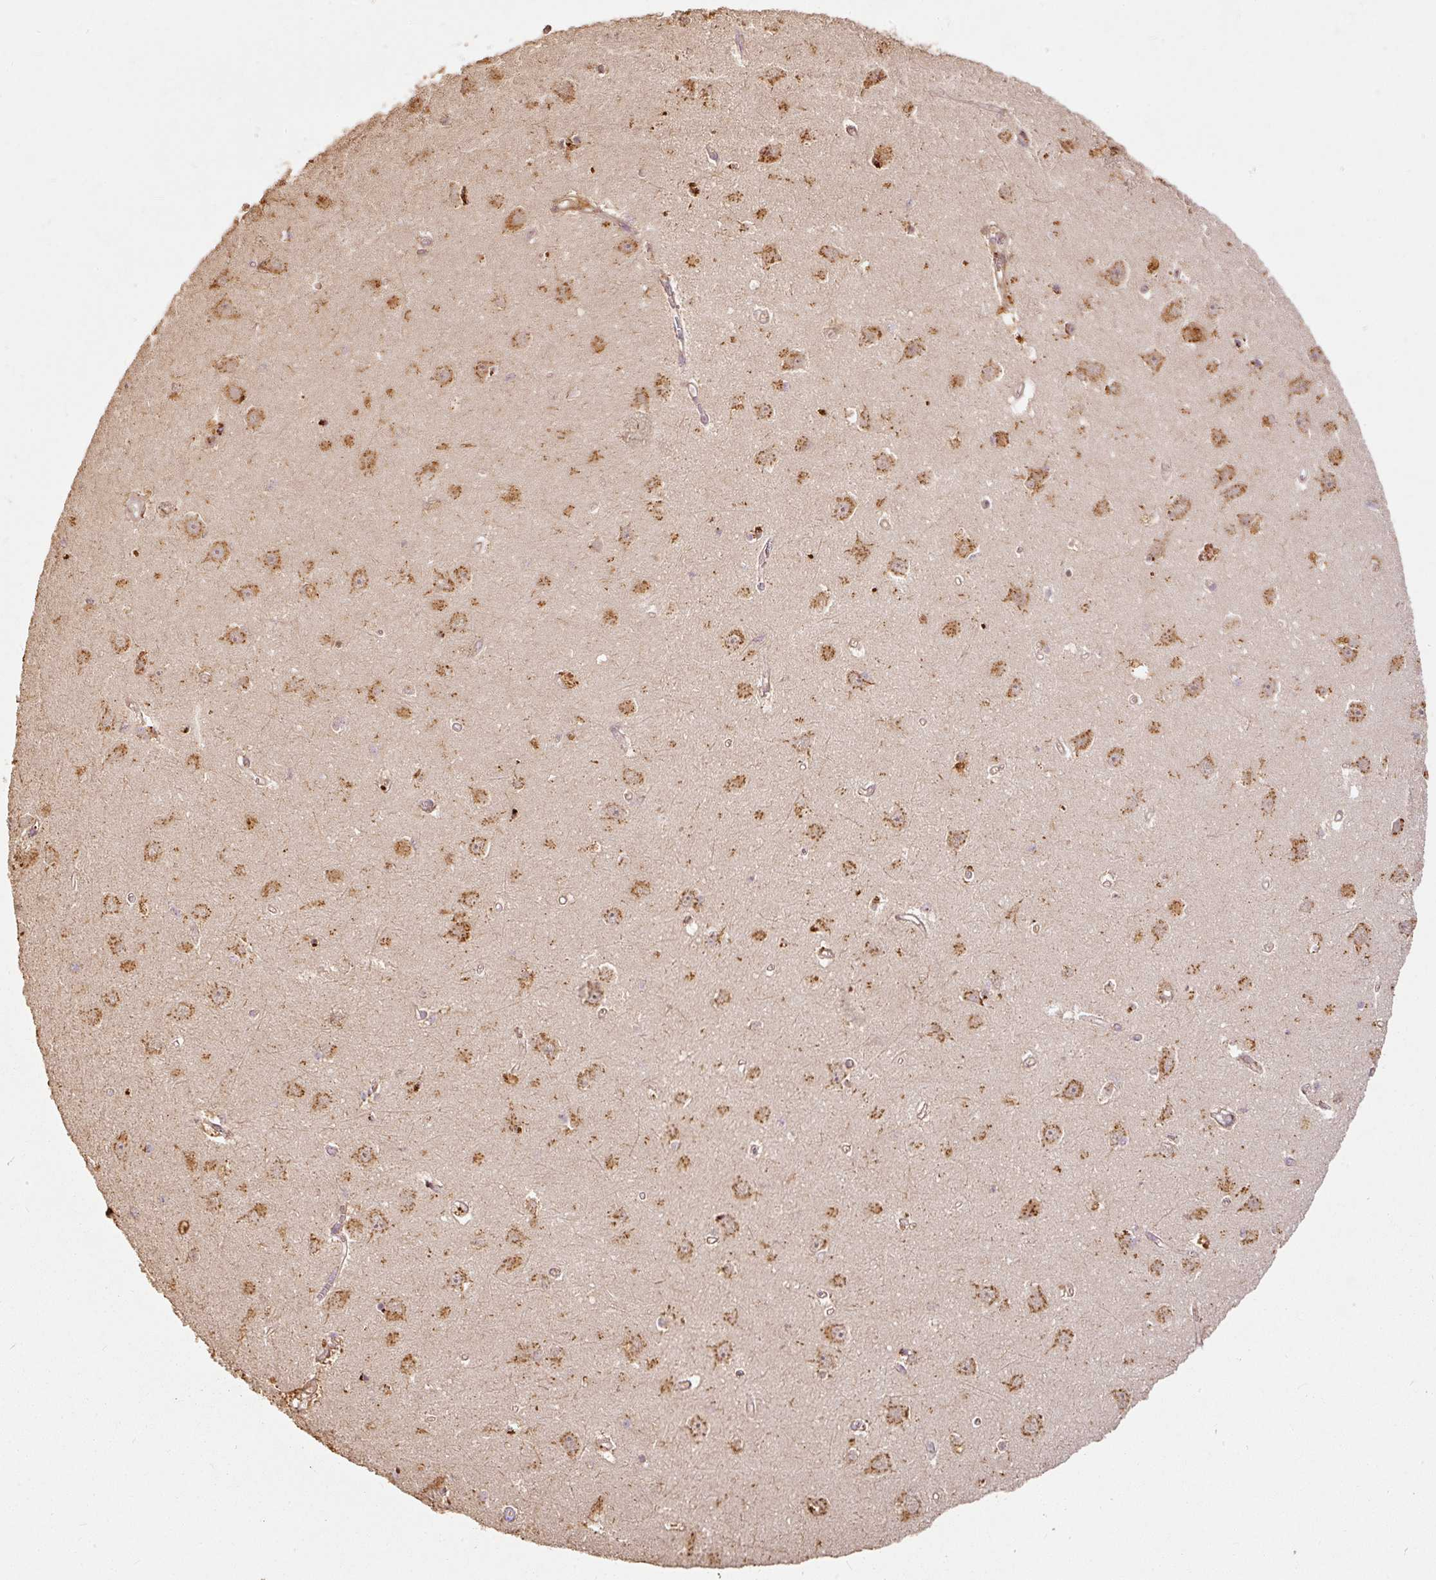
{"staining": {"intensity": "moderate", "quantity": ">75%", "location": "cytoplasmic/membranous"}, "tissue": "hippocampus", "cell_type": "Glial cells", "image_type": "normal", "snomed": [{"axis": "morphology", "description": "Normal tissue, NOS"}, {"axis": "topography", "description": "Hippocampus"}], "caption": "Immunohistochemical staining of unremarkable hippocampus demonstrates moderate cytoplasmic/membranous protein staining in about >75% of glial cells. (Brightfield microscopy of DAB IHC at high magnification).", "gene": "FUT8", "patient": {"sex": "female", "age": 64}}